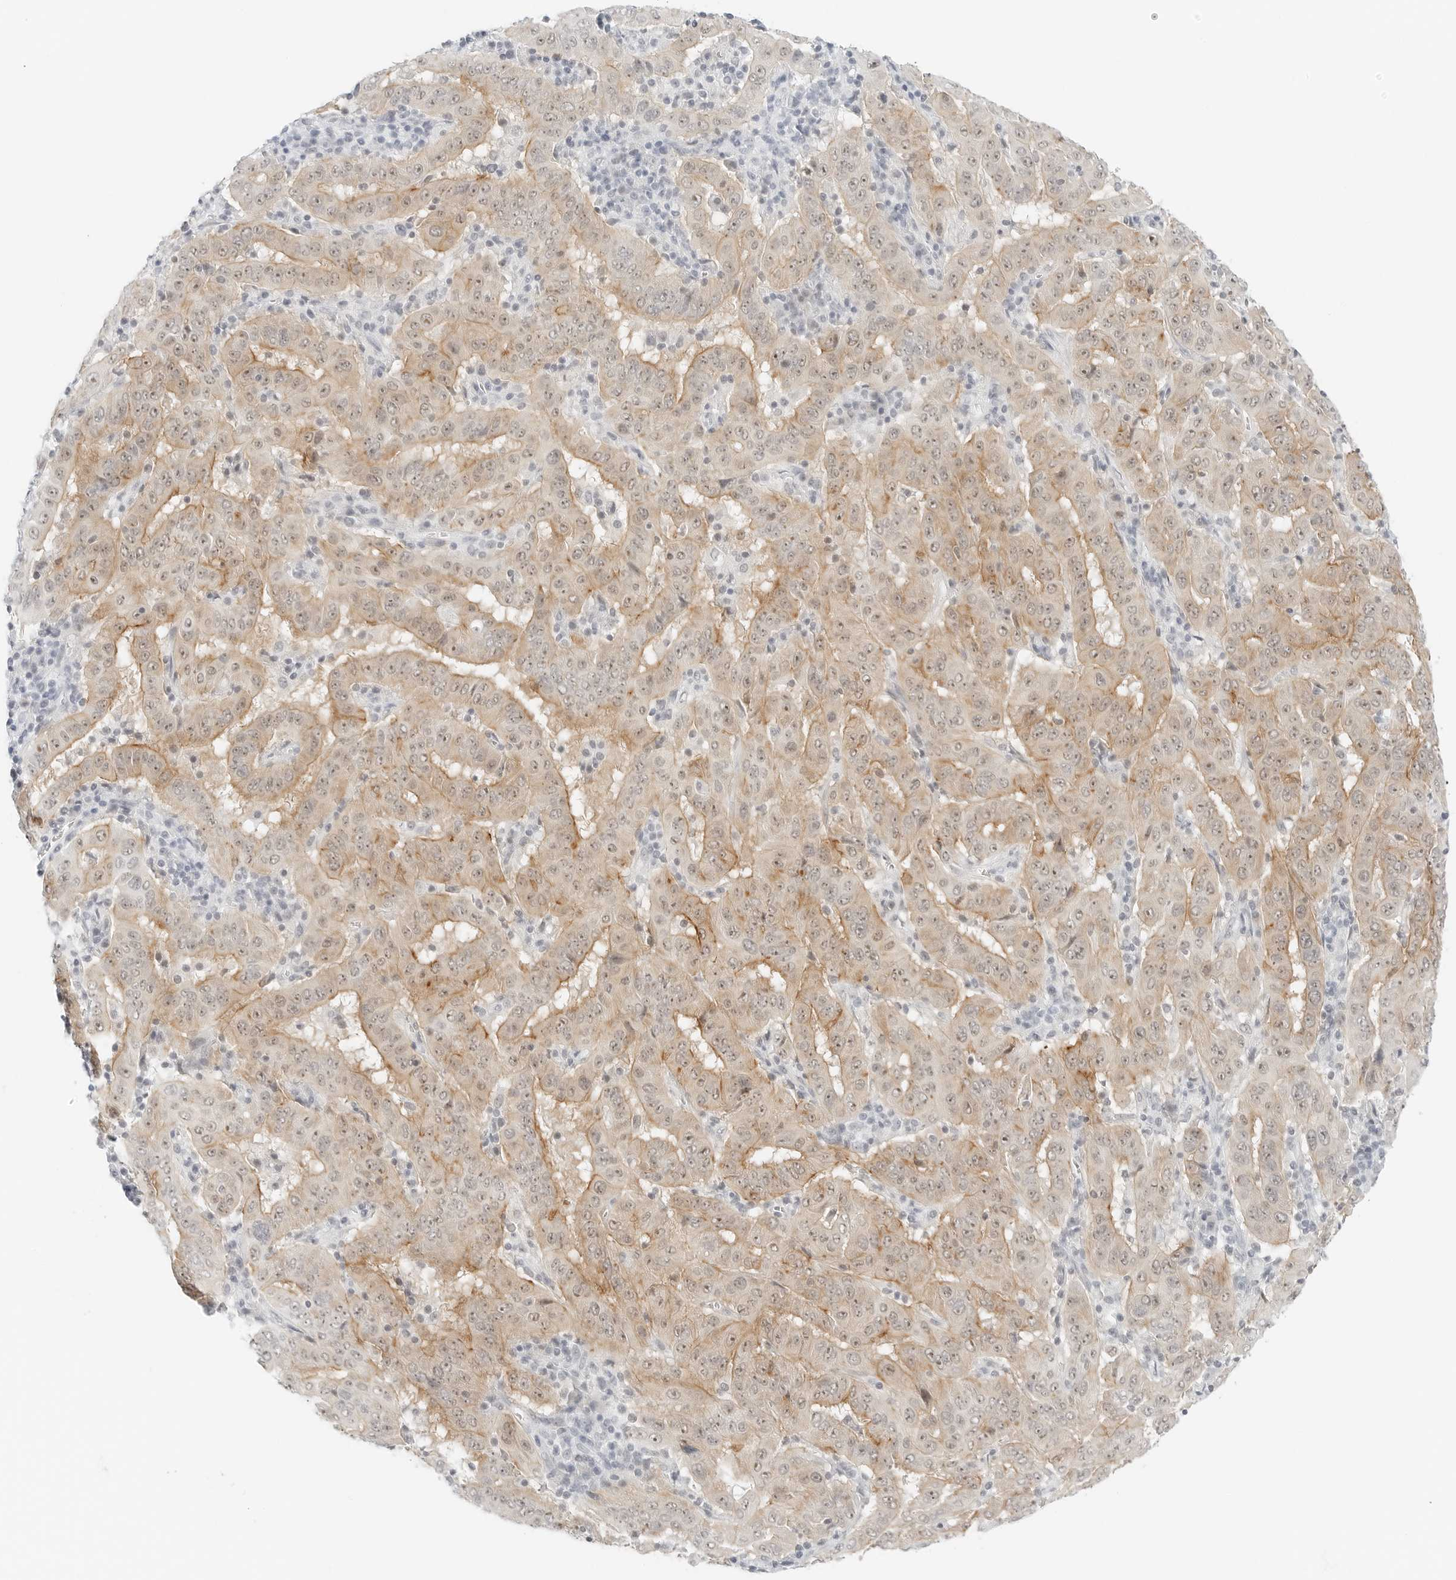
{"staining": {"intensity": "weak", "quantity": "<25%", "location": "cytoplasmic/membranous"}, "tissue": "pancreatic cancer", "cell_type": "Tumor cells", "image_type": "cancer", "snomed": [{"axis": "morphology", "description": "Adenocarcinoma, NOS"}, {"axis": "topography", "description": "Pancreas"}], "caption": "Tumor cells are negative for brown protein staining in pancreatic cancer (adenocarcinoma). (DAB immunohistochemistry, high magnification).", "gene": "CCSAP", "patient": {"sex": "male", "age": 63}}